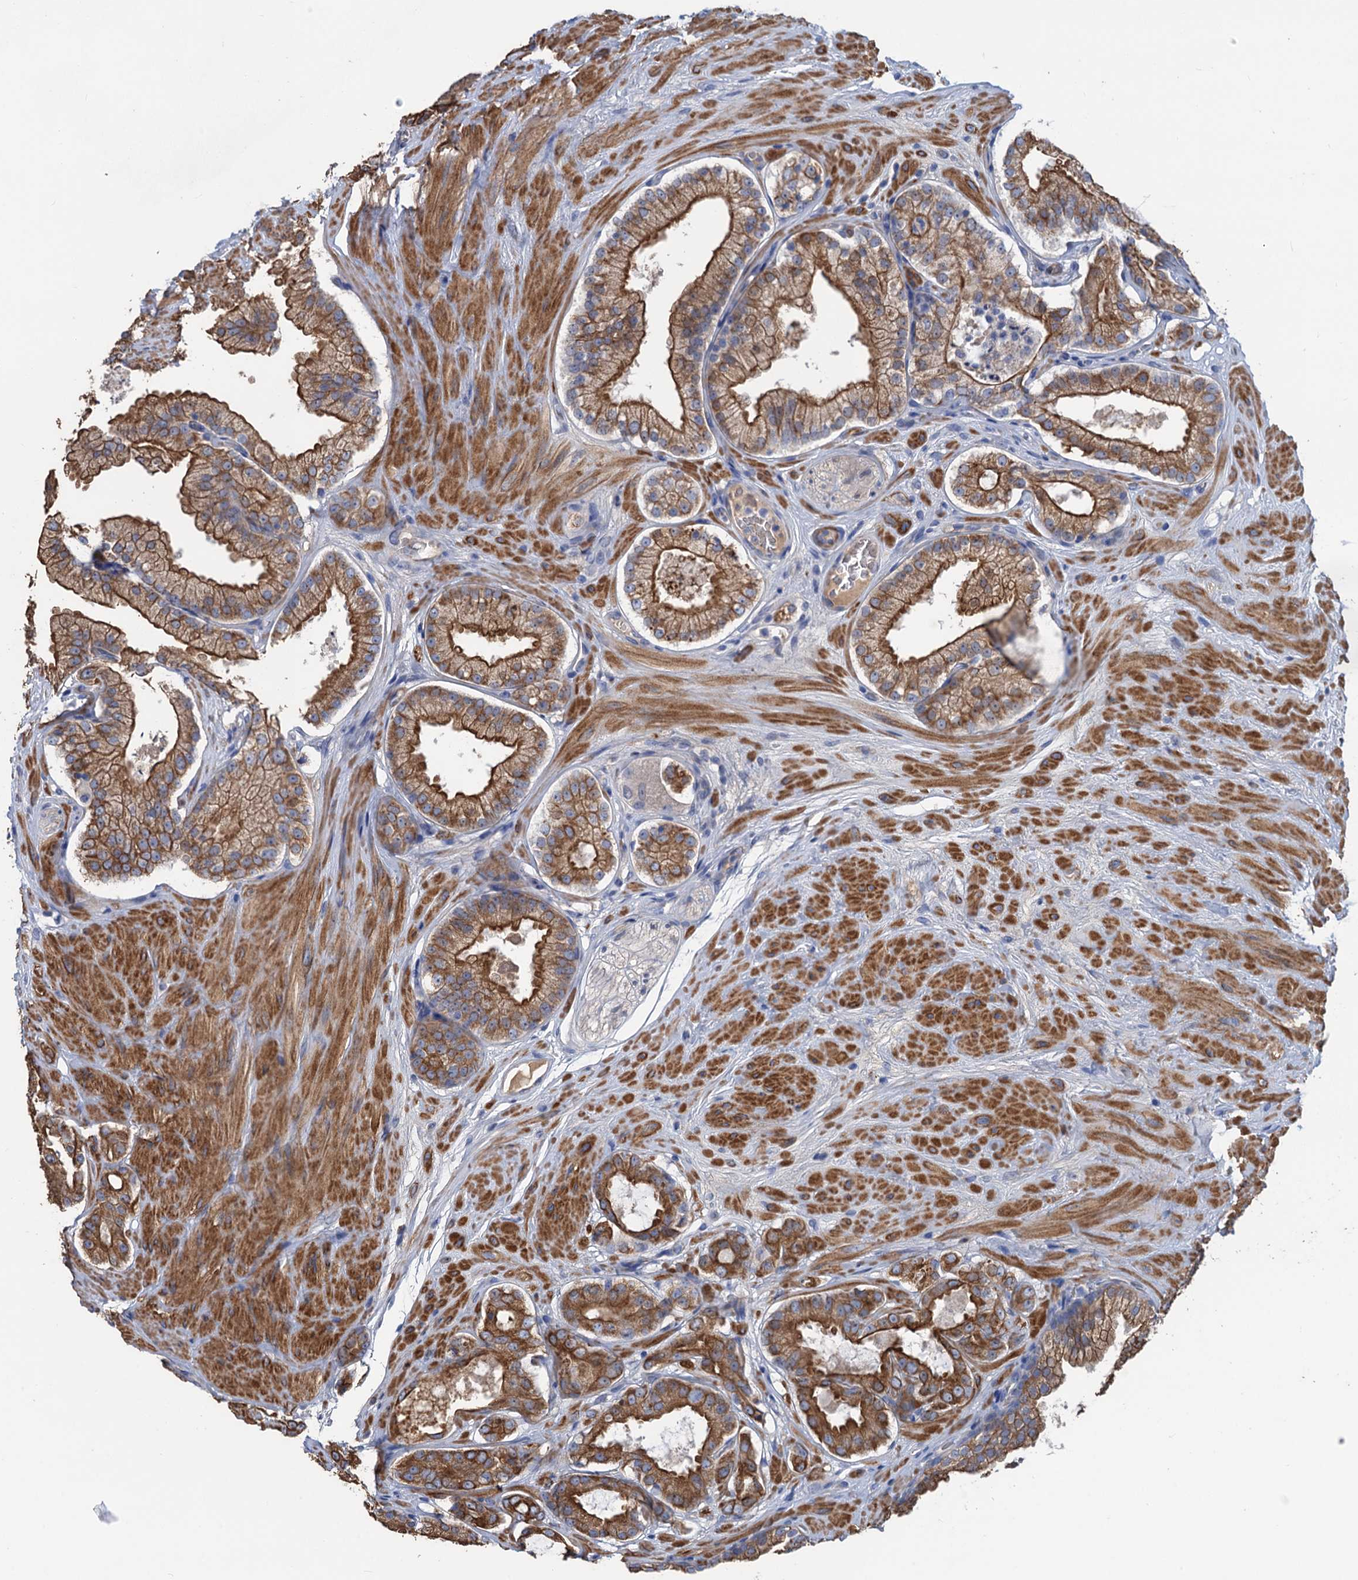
{"staining": {"intensity": "strong", "quantity": "25%-75%", "location": "cytoplasmic/membranous"}, "tissue": "prostate cancer", "cell_type": "Tumor cells", "image_type": "cancer", "snomed": [{"axis": "morphology", "description": "Adenocarcinoma, High grade"}, {"axis": "topography", "description": "Prostate"}], "caption": "Immunohistochemistry staining of adenocarcinoma (high-grade) (prostate), which displays high levels of strong cytoplasmic/membranous expression in approximately 25%-75% of tumor cells indicating strong cytoplasmic/membranous protein staining. The staining was performed using DAB (brown) for protein detection and nuclei were counterstained in hematoxylin (blue).", "gene": "SMCO3", "patient": {"sex": "male", "age": 65}}